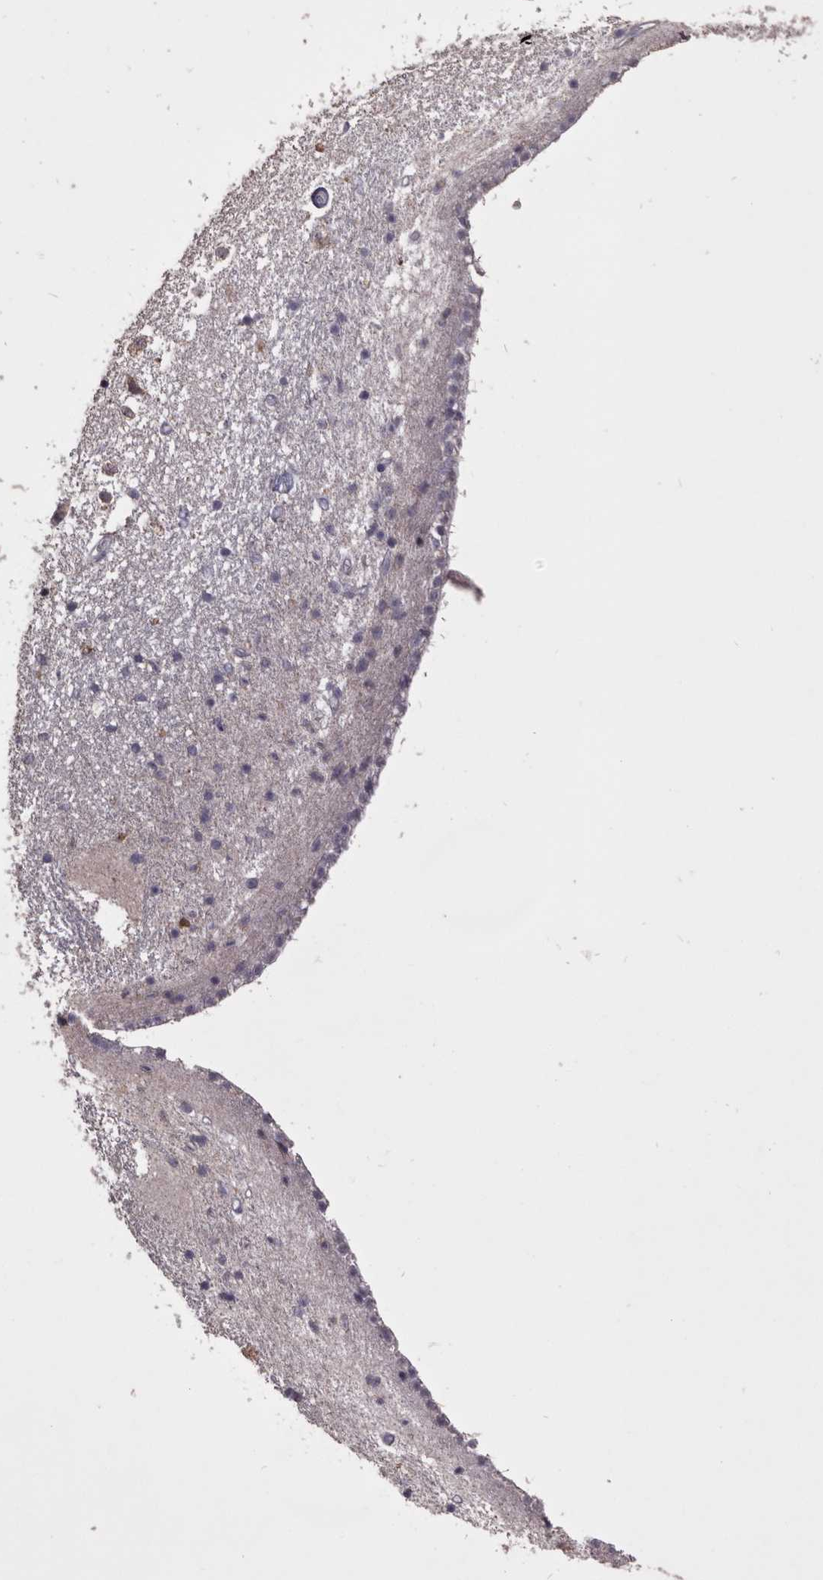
{"staining": {"intensity": "negative", "quantity": "none", "location": "none"}, "tissue": "caudate", "cell_type": "Glial cells", "image_type": "normal", "snomed": [{"axis": "morphology", "description": "Normal tissue, NOS"}, {"axis": "topography", "description": "Lateral ventricle wall"}], "caption": "An image of caudate stained for a protein demonstrates no brown staining in glial cells.", "gene": "HCAR2", "patient": {"sex": "male", "age": 45}}